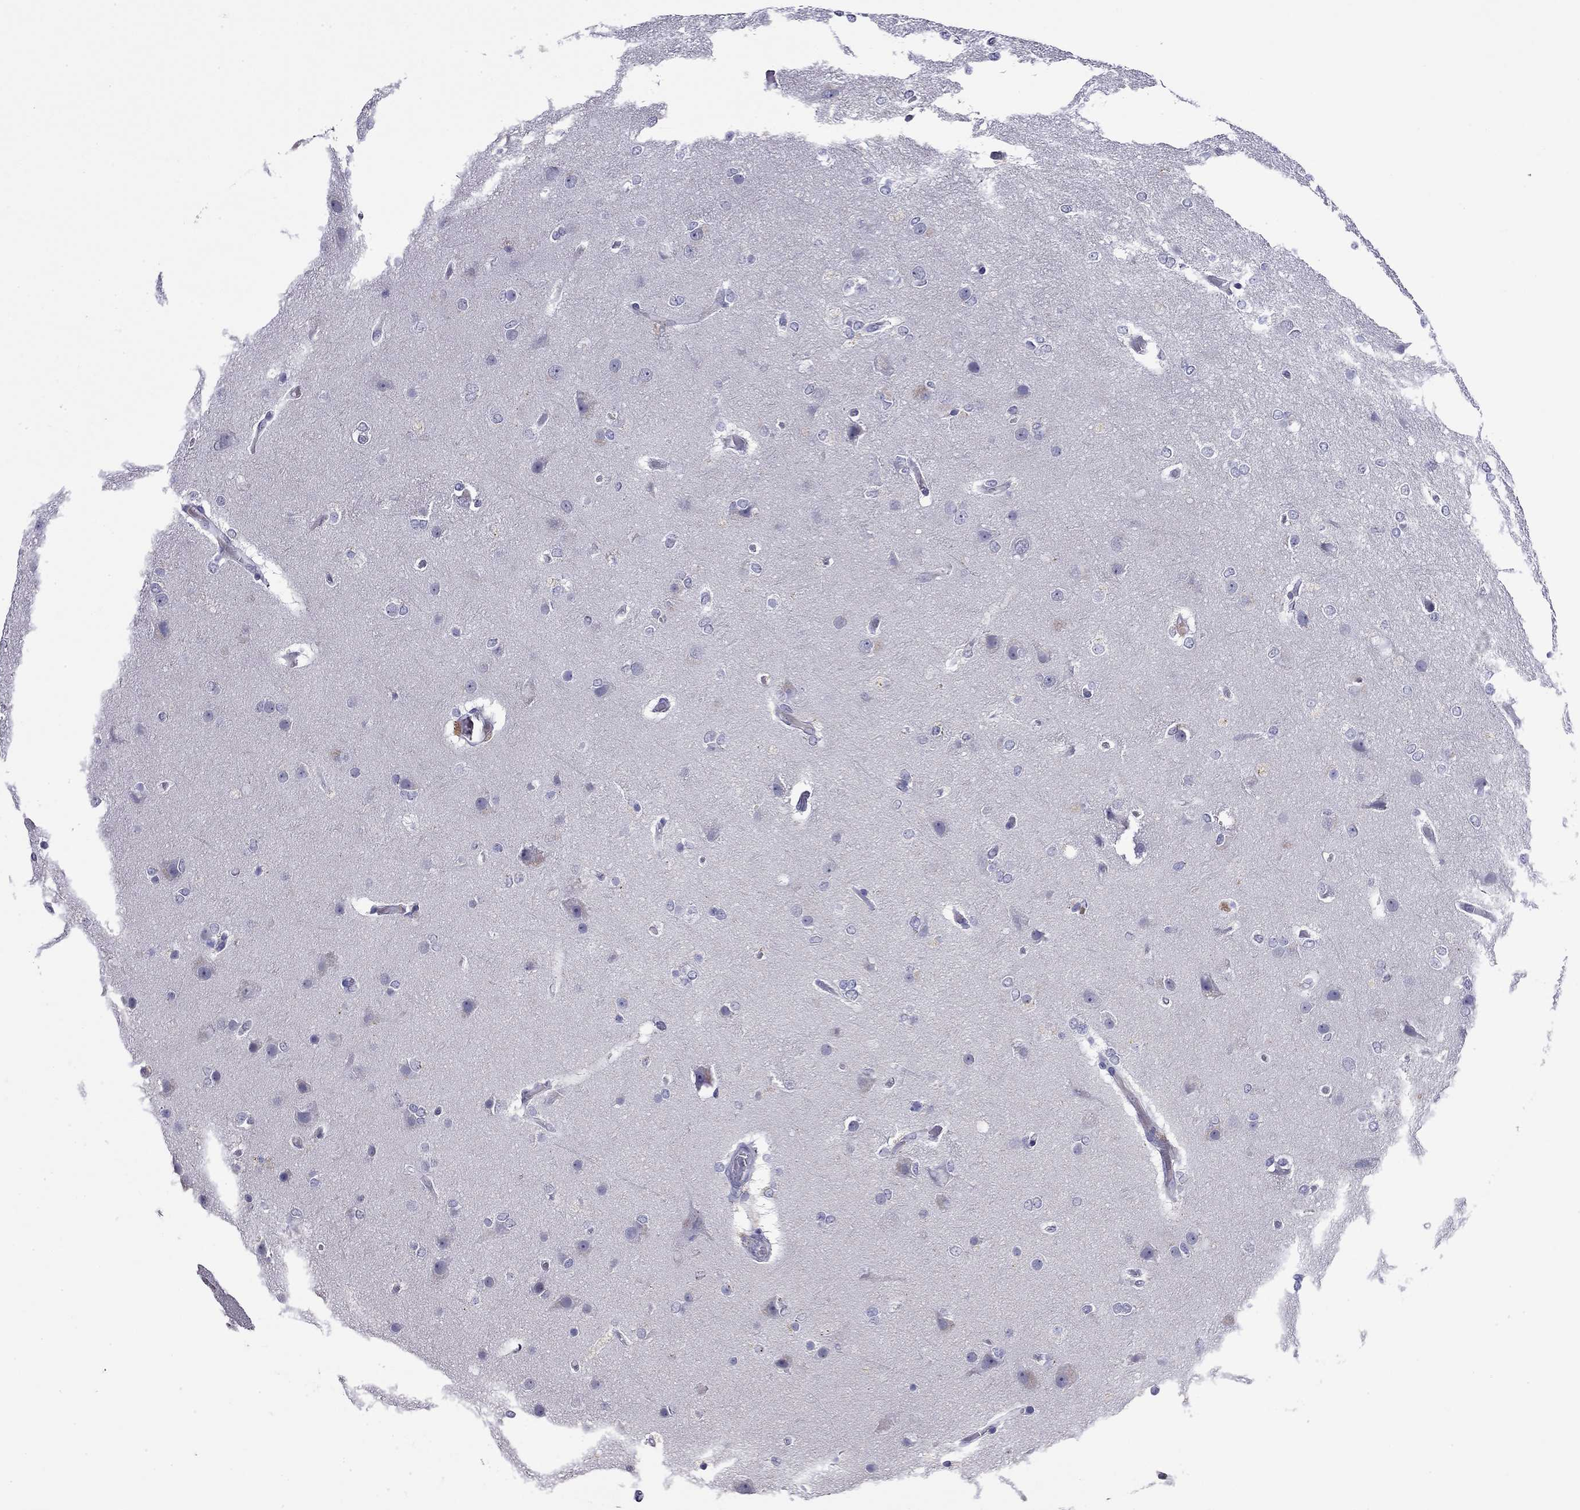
{"staining": {"intensity": "negative", "quantity": "none", "location": "none"}, "tissue": "glioma", "cell_type": "Tumor cells", "image_type": "cancer", "snomed": [{"axis": "morphology", "description": "Glioma, malignant, High grade"}, {"axis": "topography", "description": "Brain"}], "caption": "The photomicrograph reveals no staining of tumor cells in malignant high-grade glioma.", "gene": "WNK3", "patient": {"sex": "female", "age": 61}}